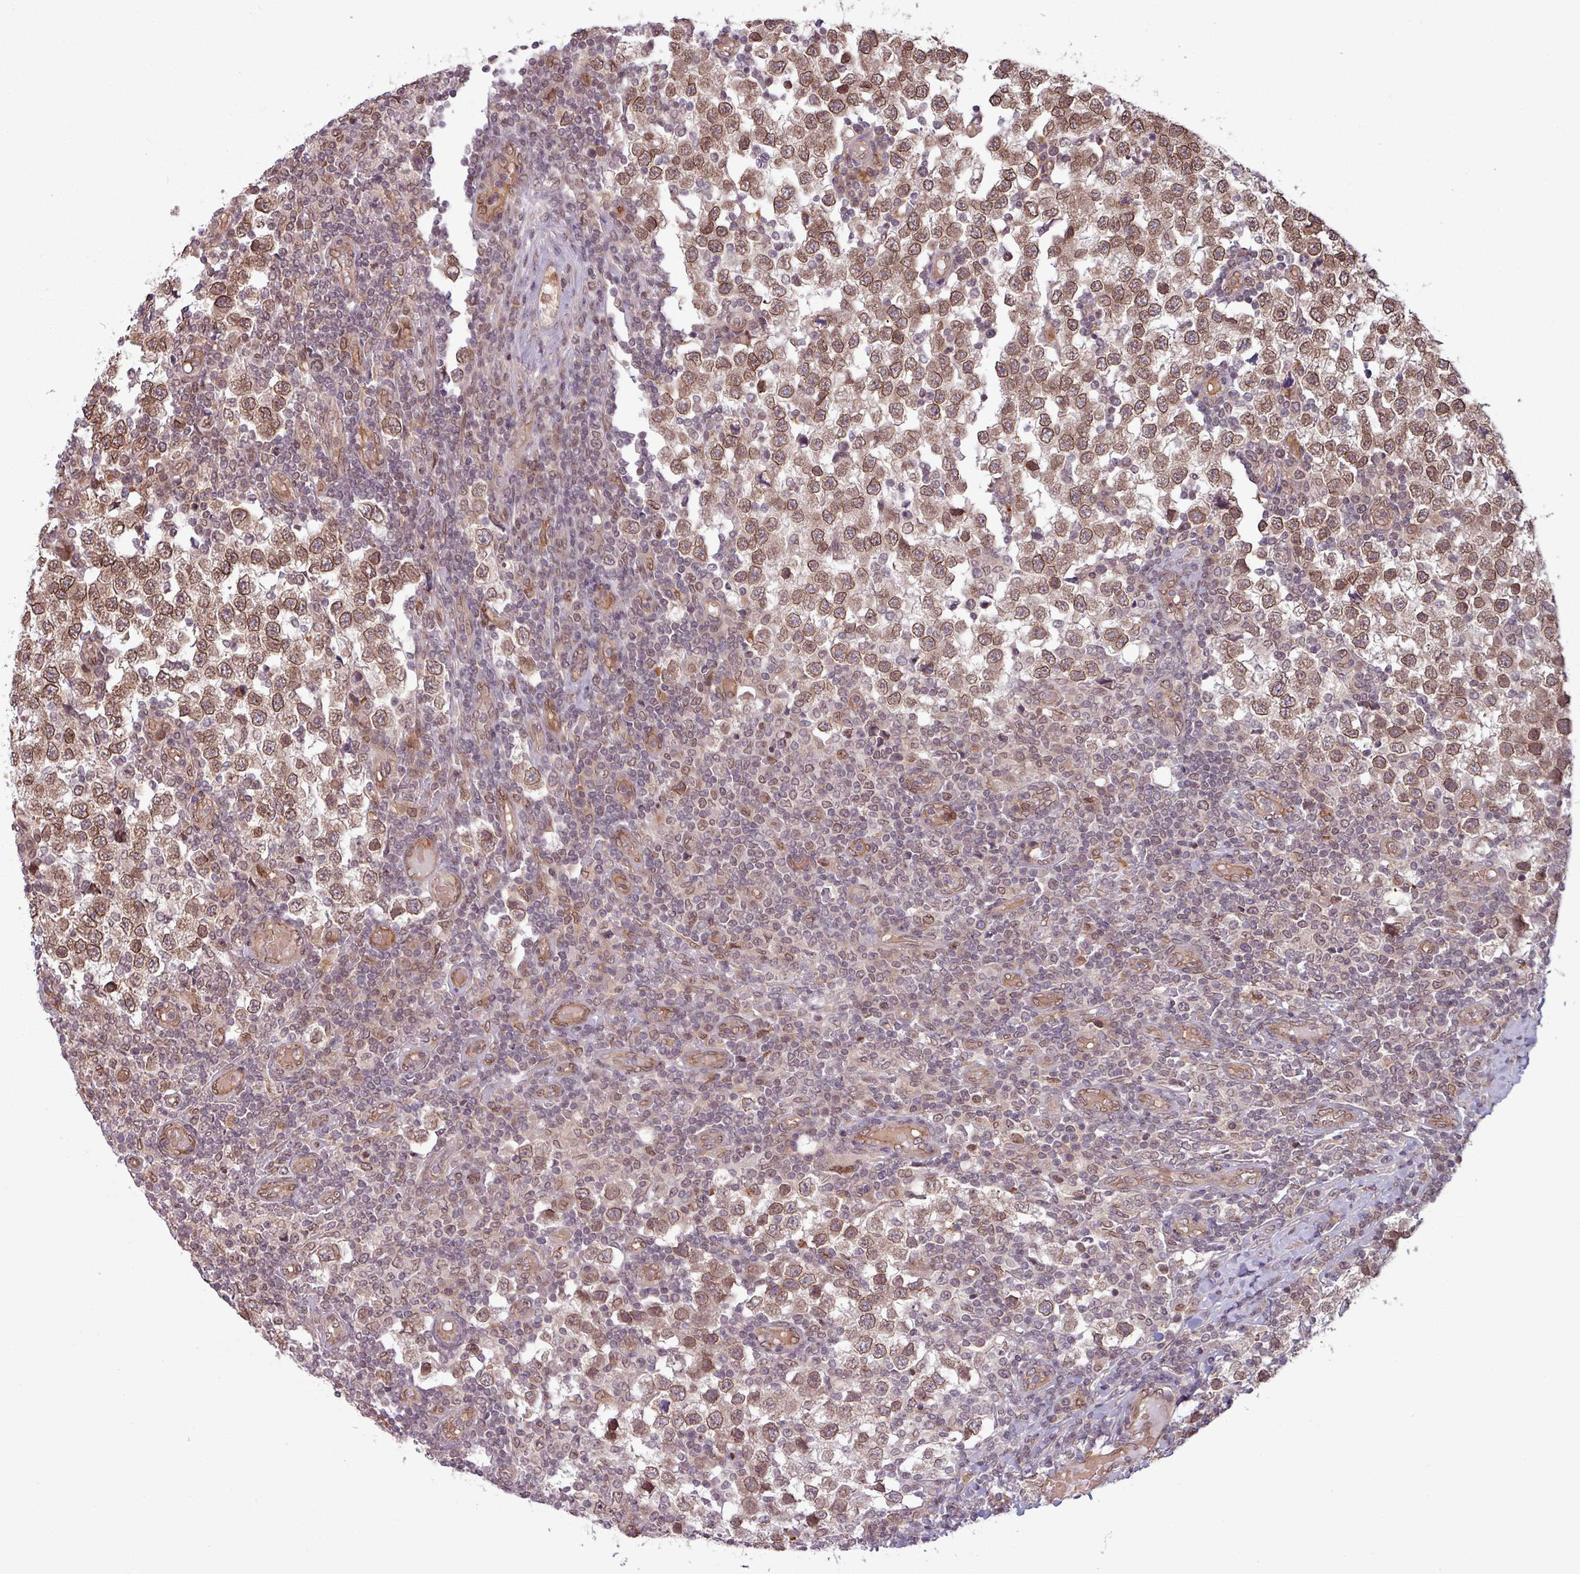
{"staining": {"intensity": "moderate", "quantity": ">75%", "location": "cytoplasmic/membranous,nuclear"}, "tissue": "testis cancer", "cell_type": "Tumor cells", "image_type": "cancer", "snomed": [{"axis": "morphology", "description": "Seminoma, NOS"}, {"axis": "topography", "description": "Testis"}], "caption": "Immunohistochemistry (IHC) image of neoplastic tissue: testis cancer stained using immunohistochemistry (IHC) reveals medium levels of moderate protein expression localized specifically in the cytoplasmic/membranous and nuclear of tumor cells, appearing as a cytoplasmic/membranous and nuclear brown color.", "gene": "RBM4B", "patient": {"sex": "male", "age": 34}}